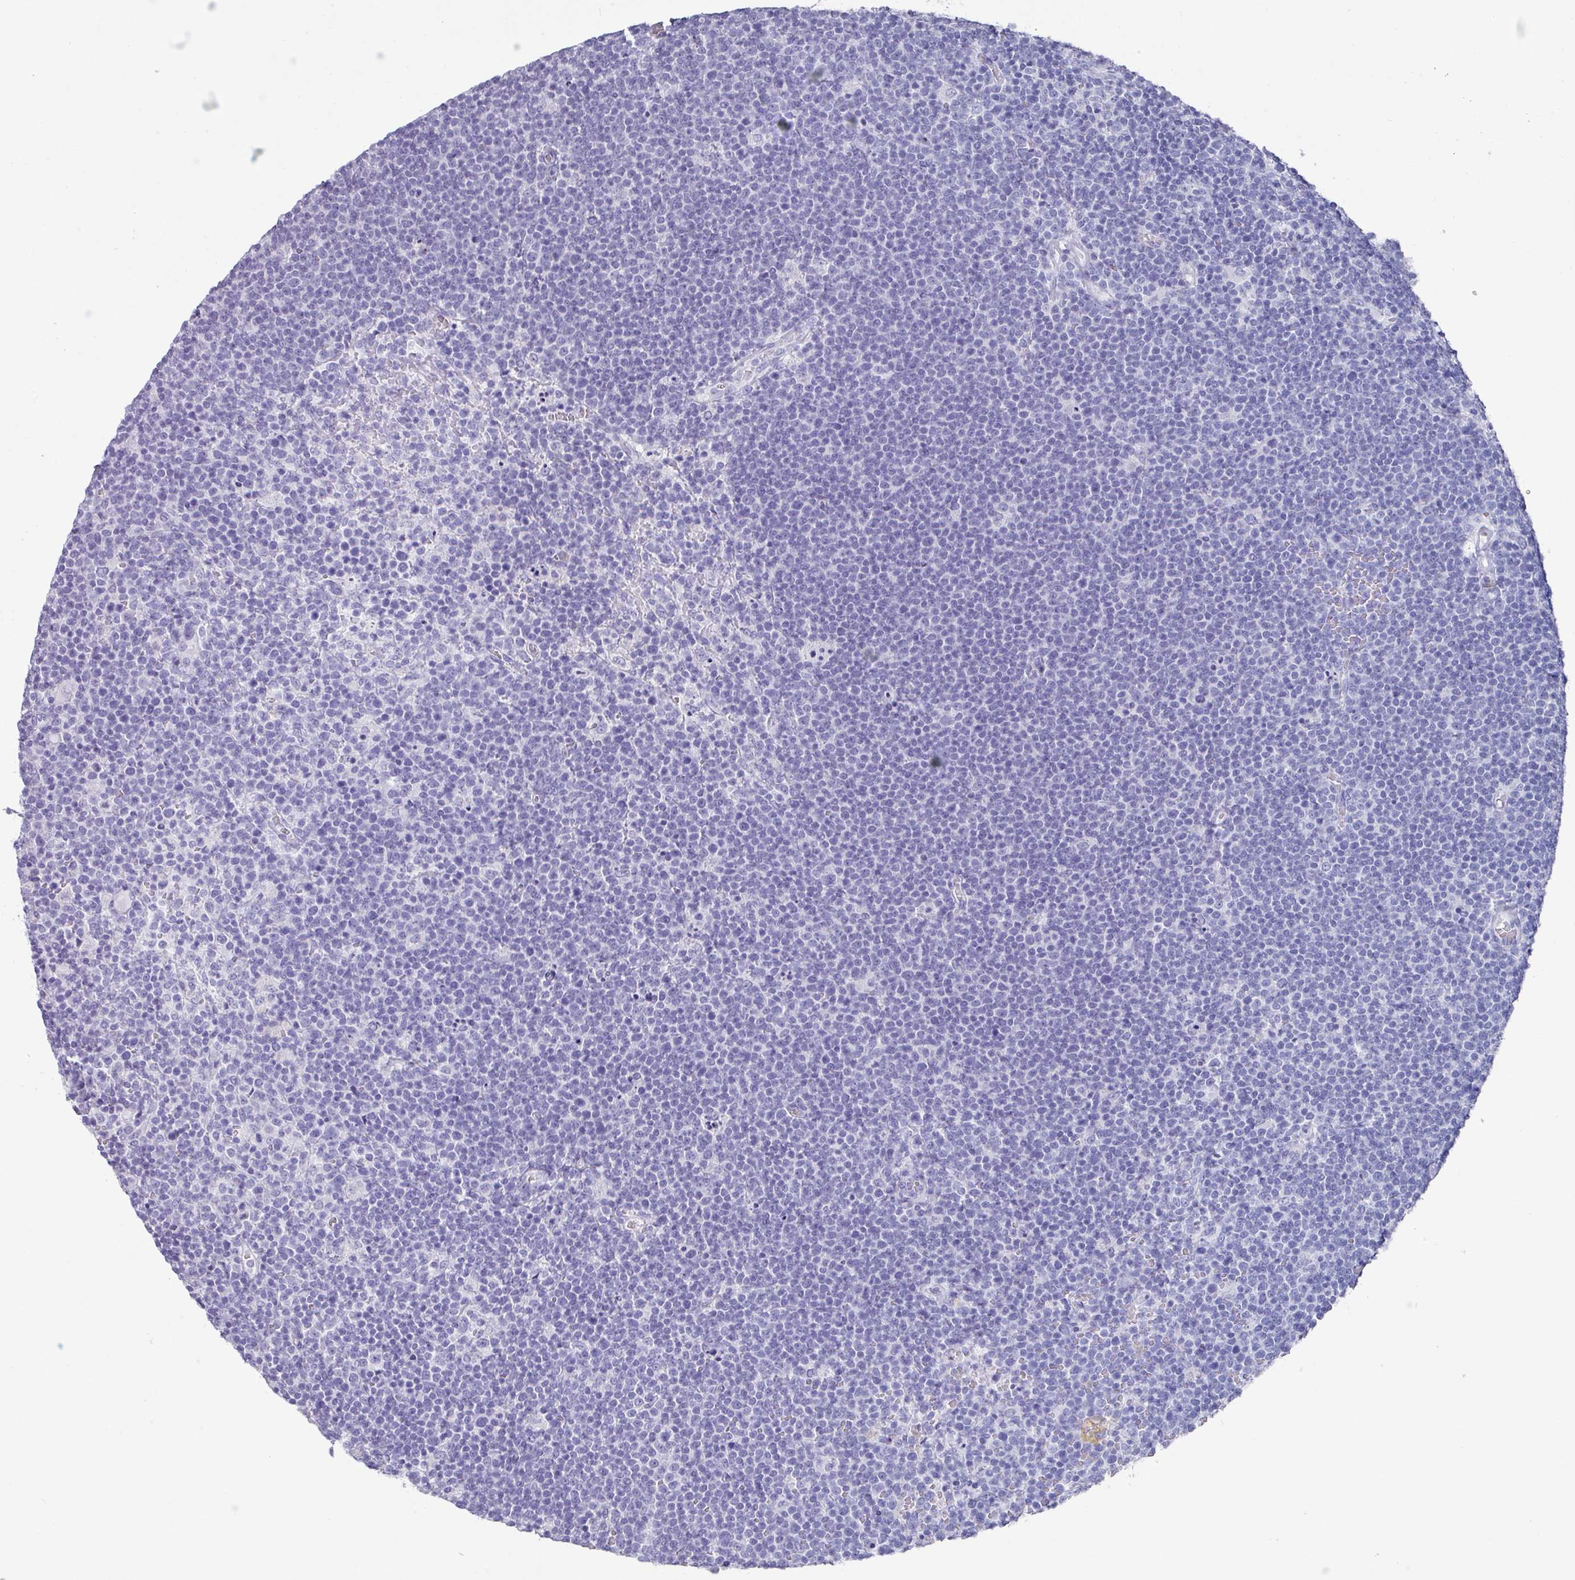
{"staining": {"intensity": "negative", "quantity": "none", "location": "none"}, "tissue": "lymphoma", "cell_type": "Tumor cells", "image_type": "cancer", "snomed": [{"axis": "morphology", "description": "Malignant lymphoma, non-Hodgkin's type, High grade"}, {"axis": "topography", "description": "Lymph node"}], "caption": "Human lymphoma stained for a protein using immunohistochemistry demonstrates no staining in tumor cells.", "gene": "PEX10", "patient": {"sex": "male", "age": 61}}